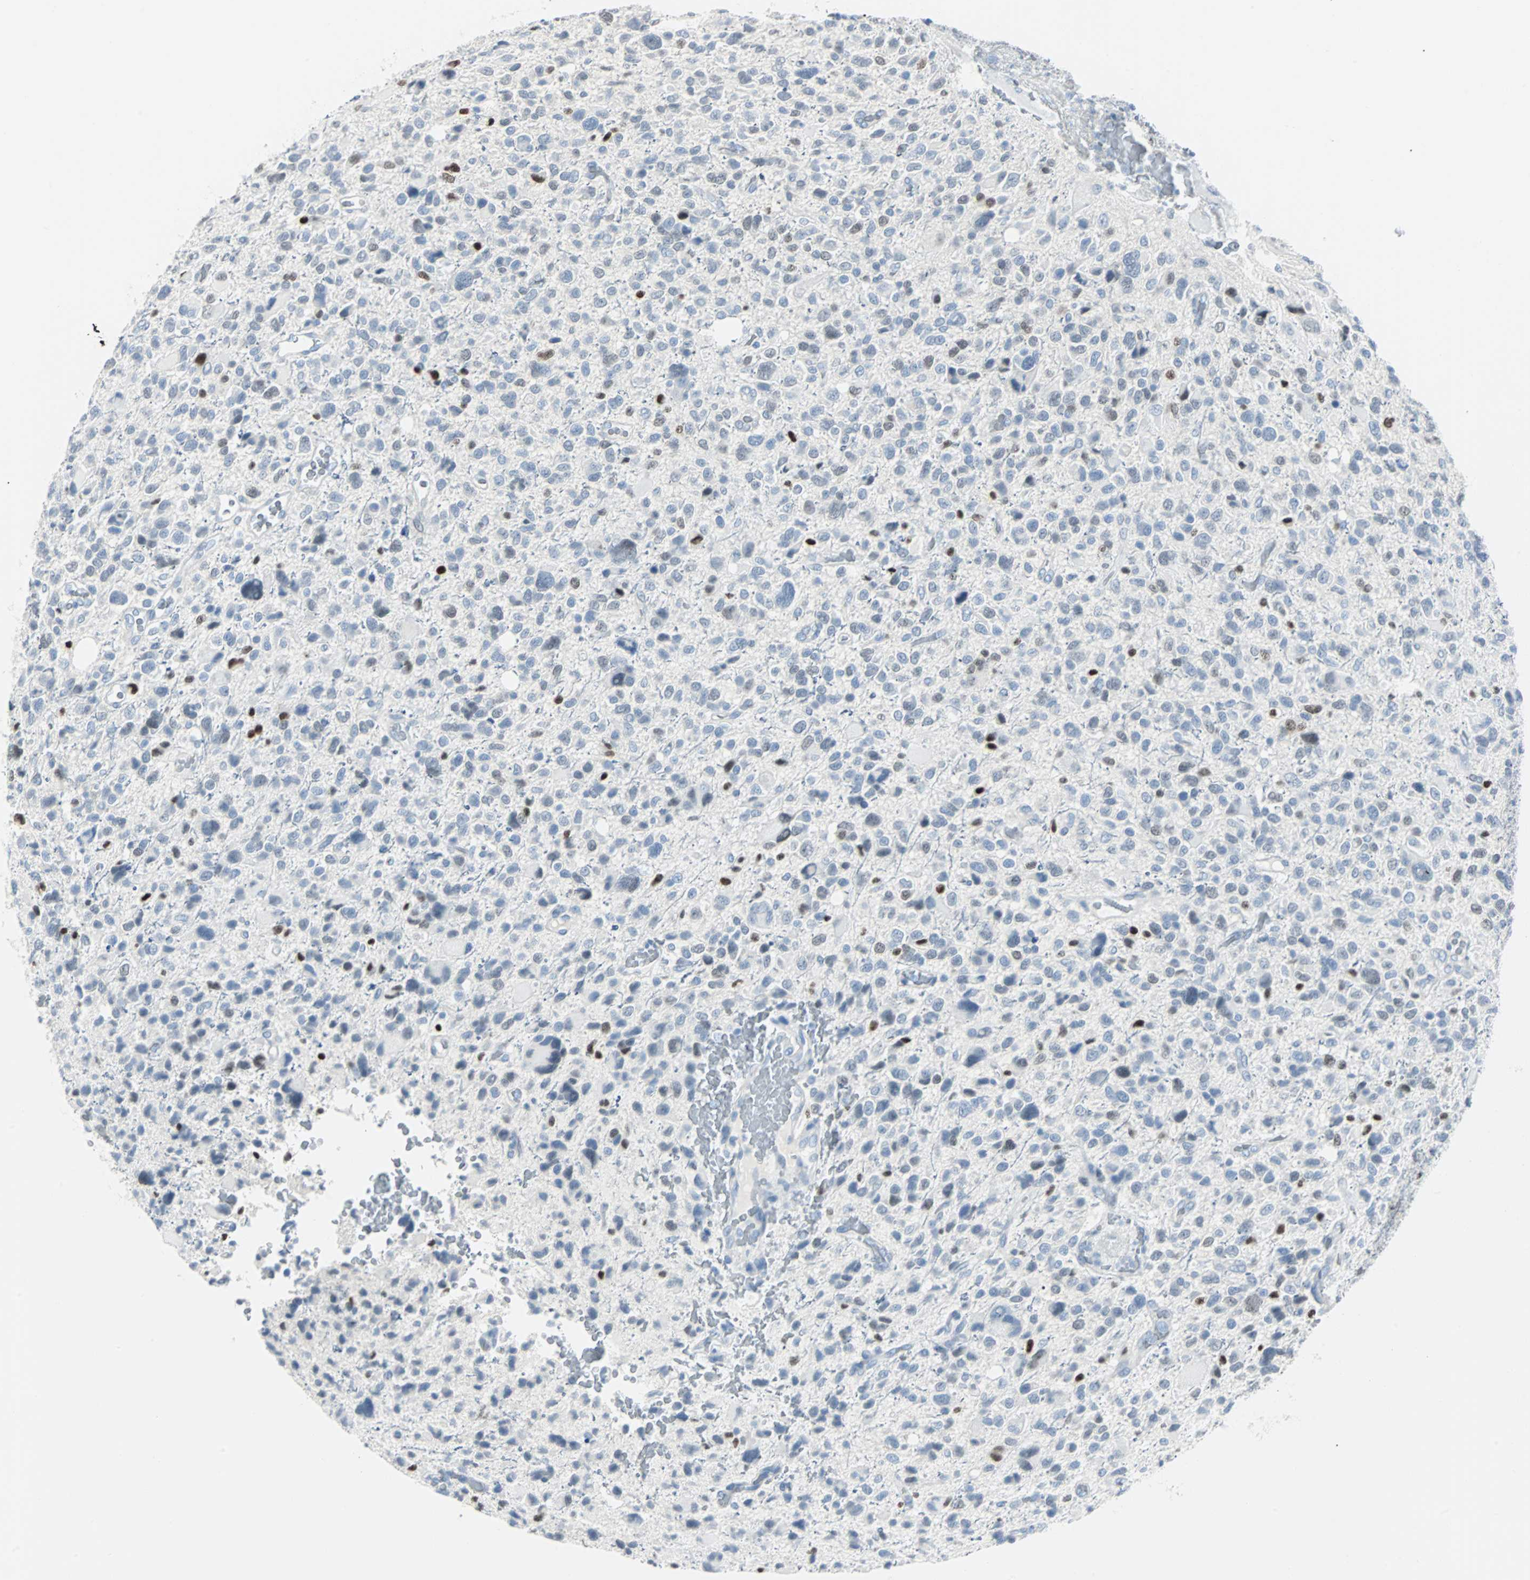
{"staining": {"intensity": "strong", "quantity": "<25%", "location": "nuclear"}, "tissue": "glioma", "cell_type": "Tumor cells", "image_type": "cancer", "snomed": [{"axis": "morphology", "description": "Glioma, malignant, High grade"}, {"axis": "topography", "description": "Brain"}], "caption": "Brown immunohistochemical staining in malignant glioma (high-grade) demonstrates strong nuclear positivity in about <25% of tumor cells. (brown staining indicates protein expression, while blue staining denotes nuclei).", "gene": "IL33", "patient": {"sex": "male", "age": 48}}